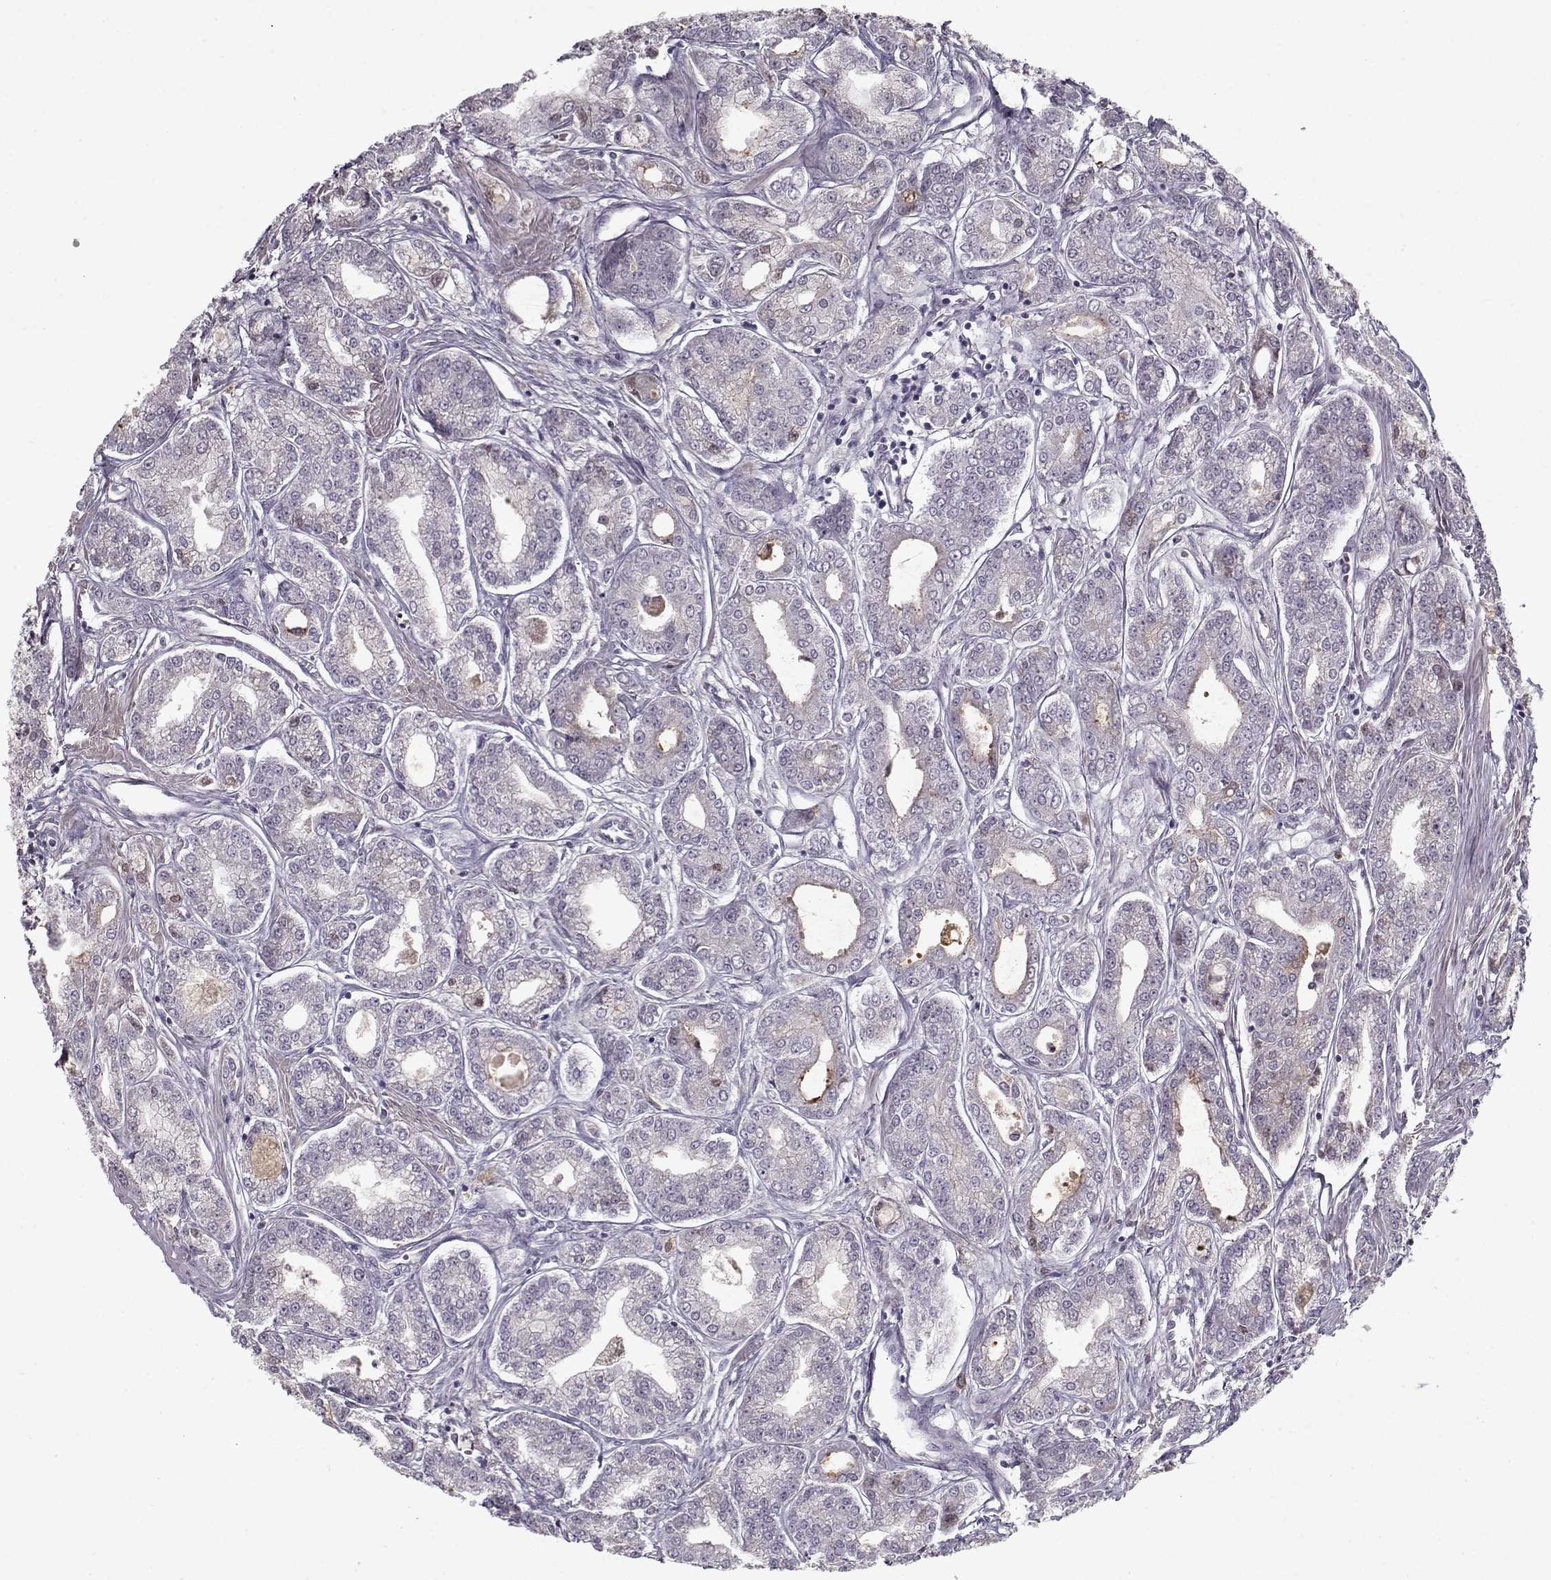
{"staining": {"intensity": "negative", "quantity": "none", "location": "none"}, "tissue": "prostate cancer", "cell_type": "Tumor cells", "image_type": "cancer", "snomed": [{"axis": "morphology", "description": "Adenocarcinoma, NOS"}, {"axis": "topography", "description": "Prostate"}], "caption": "This is a image of immunohistochemistry staining of prostate adenocarcinoma, which shows no staining in tumor cells.", "gene": "AFM", "patient": {"sex": "male", "age": 71}}